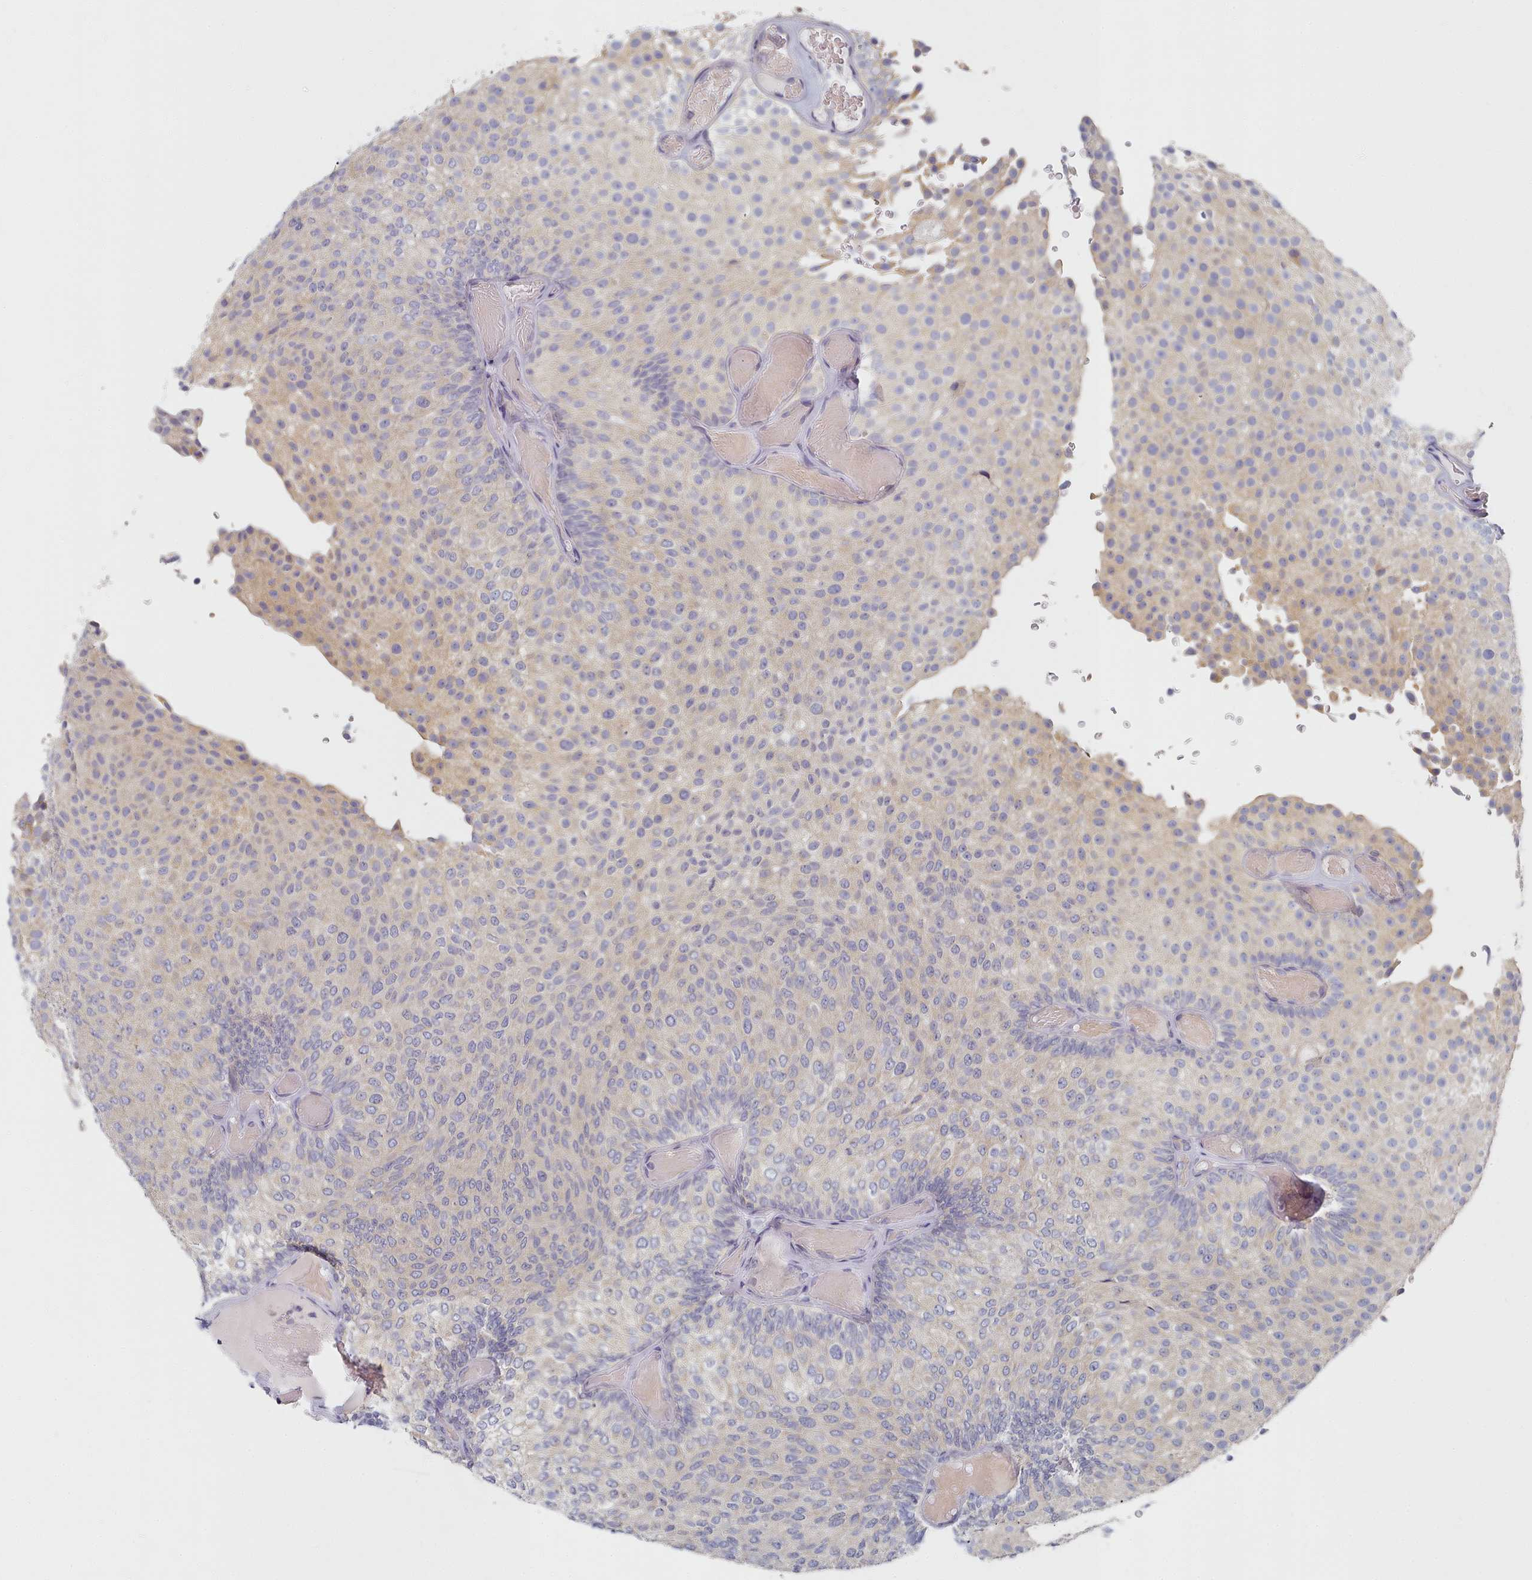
{"staining": {"intensity": "weak", "quantity": "25%-75%", "location": "cytoplasmic/membranous"}, "tissue": "urothelial cancer", "cell_type": "Tumor cells", "image_type": "cancer", "snomed": [{"axis": "morphology", "description": "Urothelial carcinoma, Low grade"}, {"axis": "topography", "description": "Urinary bladder"}], "caption": "Approximately 25%-75% of tumor cells in human low-grade urothelial carcinoma demonstrate weak cytoplasmic/membranous protein expression as visualized by brown immunohistochemical staining.", "gene": "TYW1B", "patient": {"sex": "male", "age": 78}}